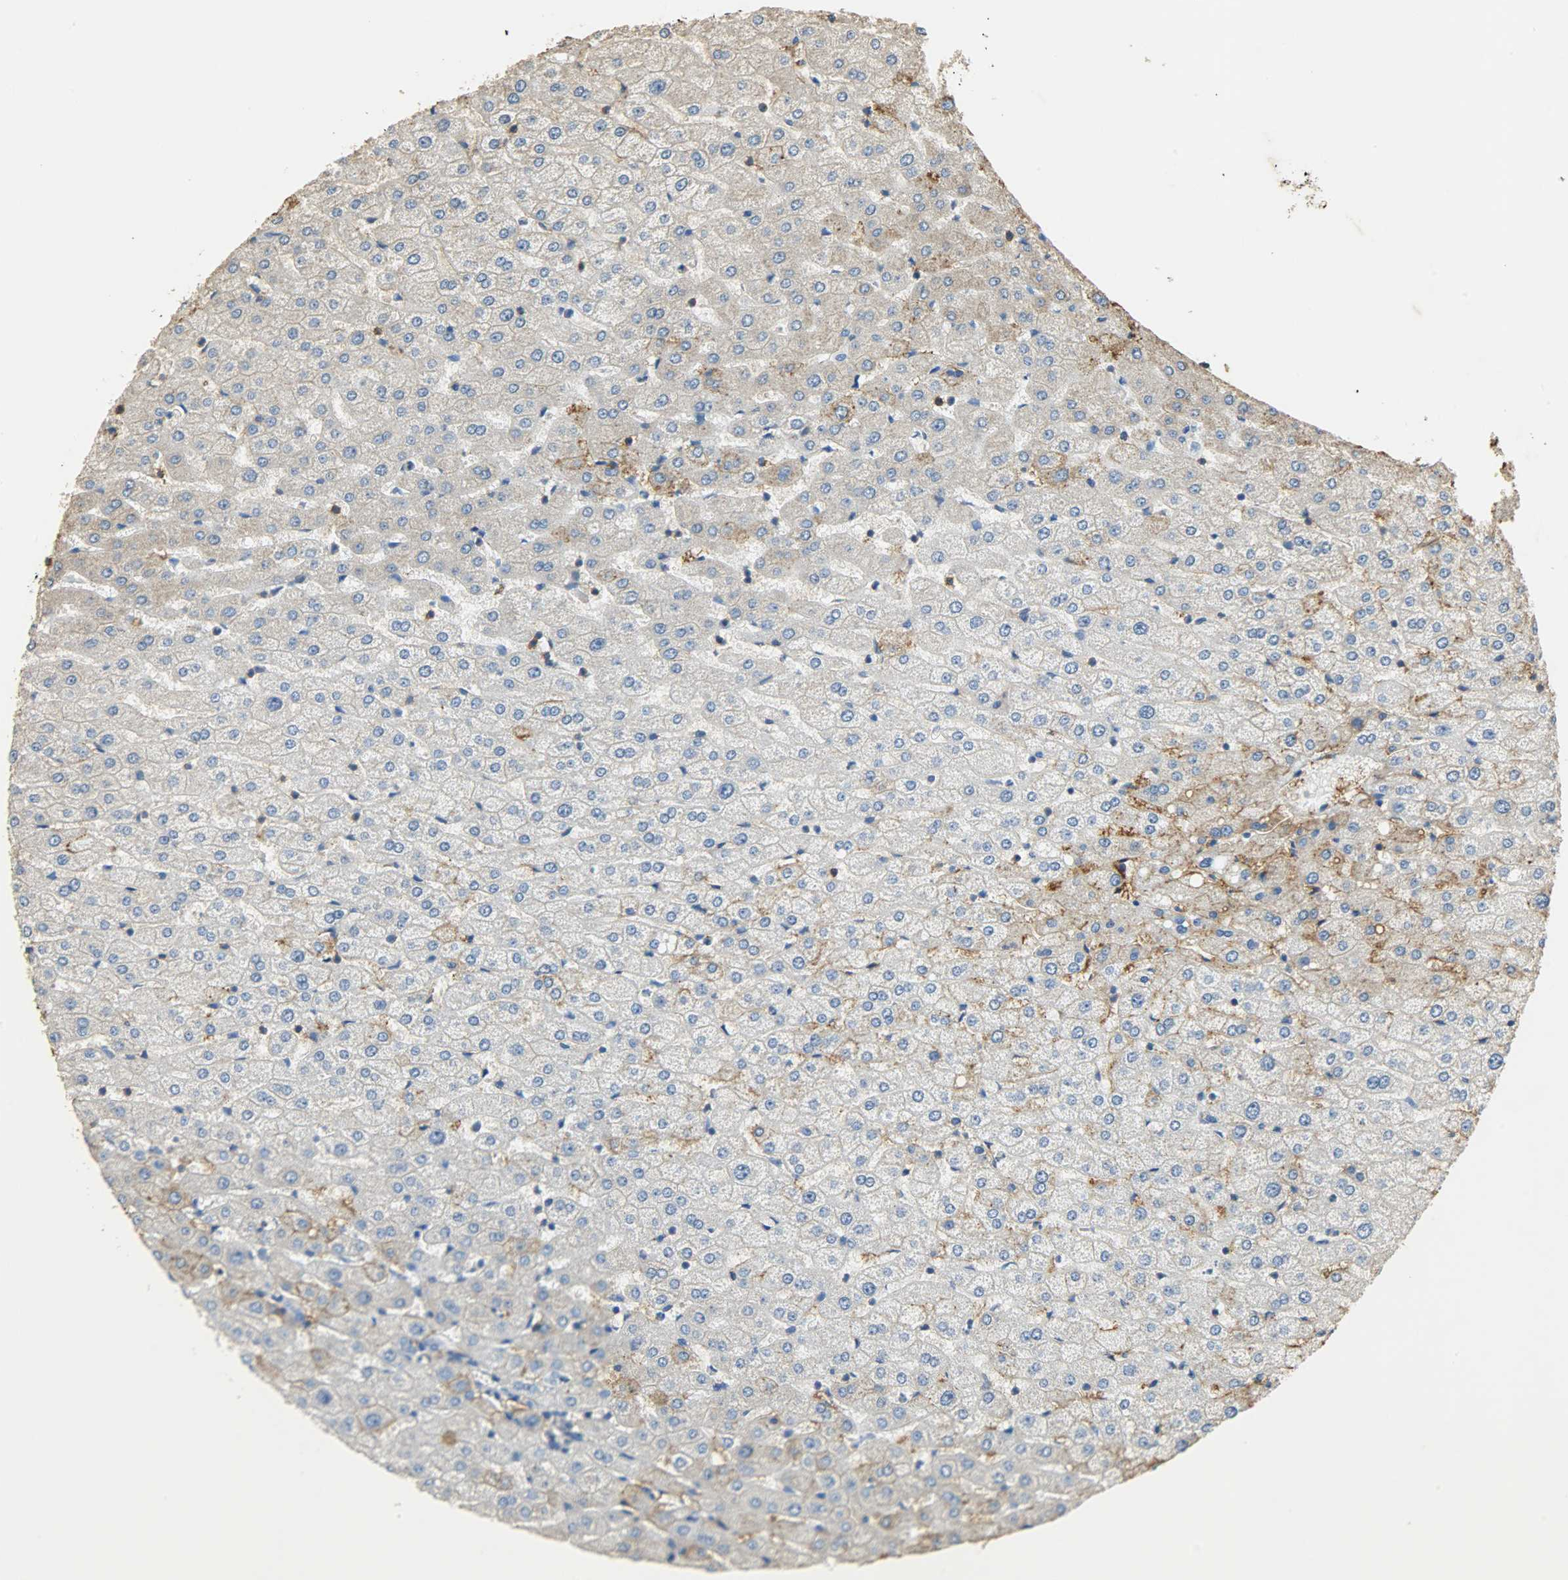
{"staining": {"intensity": "negative", "quantity": "none", "location": "none"}, "tissue": "liver", "cell_type": "Cholangiocytes", "image_type": "normal", "snomed": [{"axis": "morphology", "description": "Normal tissue, NOS"}, {"axis": "morphology", "description": "Fibrosis, NOS"}, {"axis": "topography", "description": "Liver"}], "caption": "A histopathology image of human liver is negative for staining in cholangiocytes. Nuclei are stained in blue.", "gene": "ANXA6", "patient": {"sex": "female", "age": 29}}